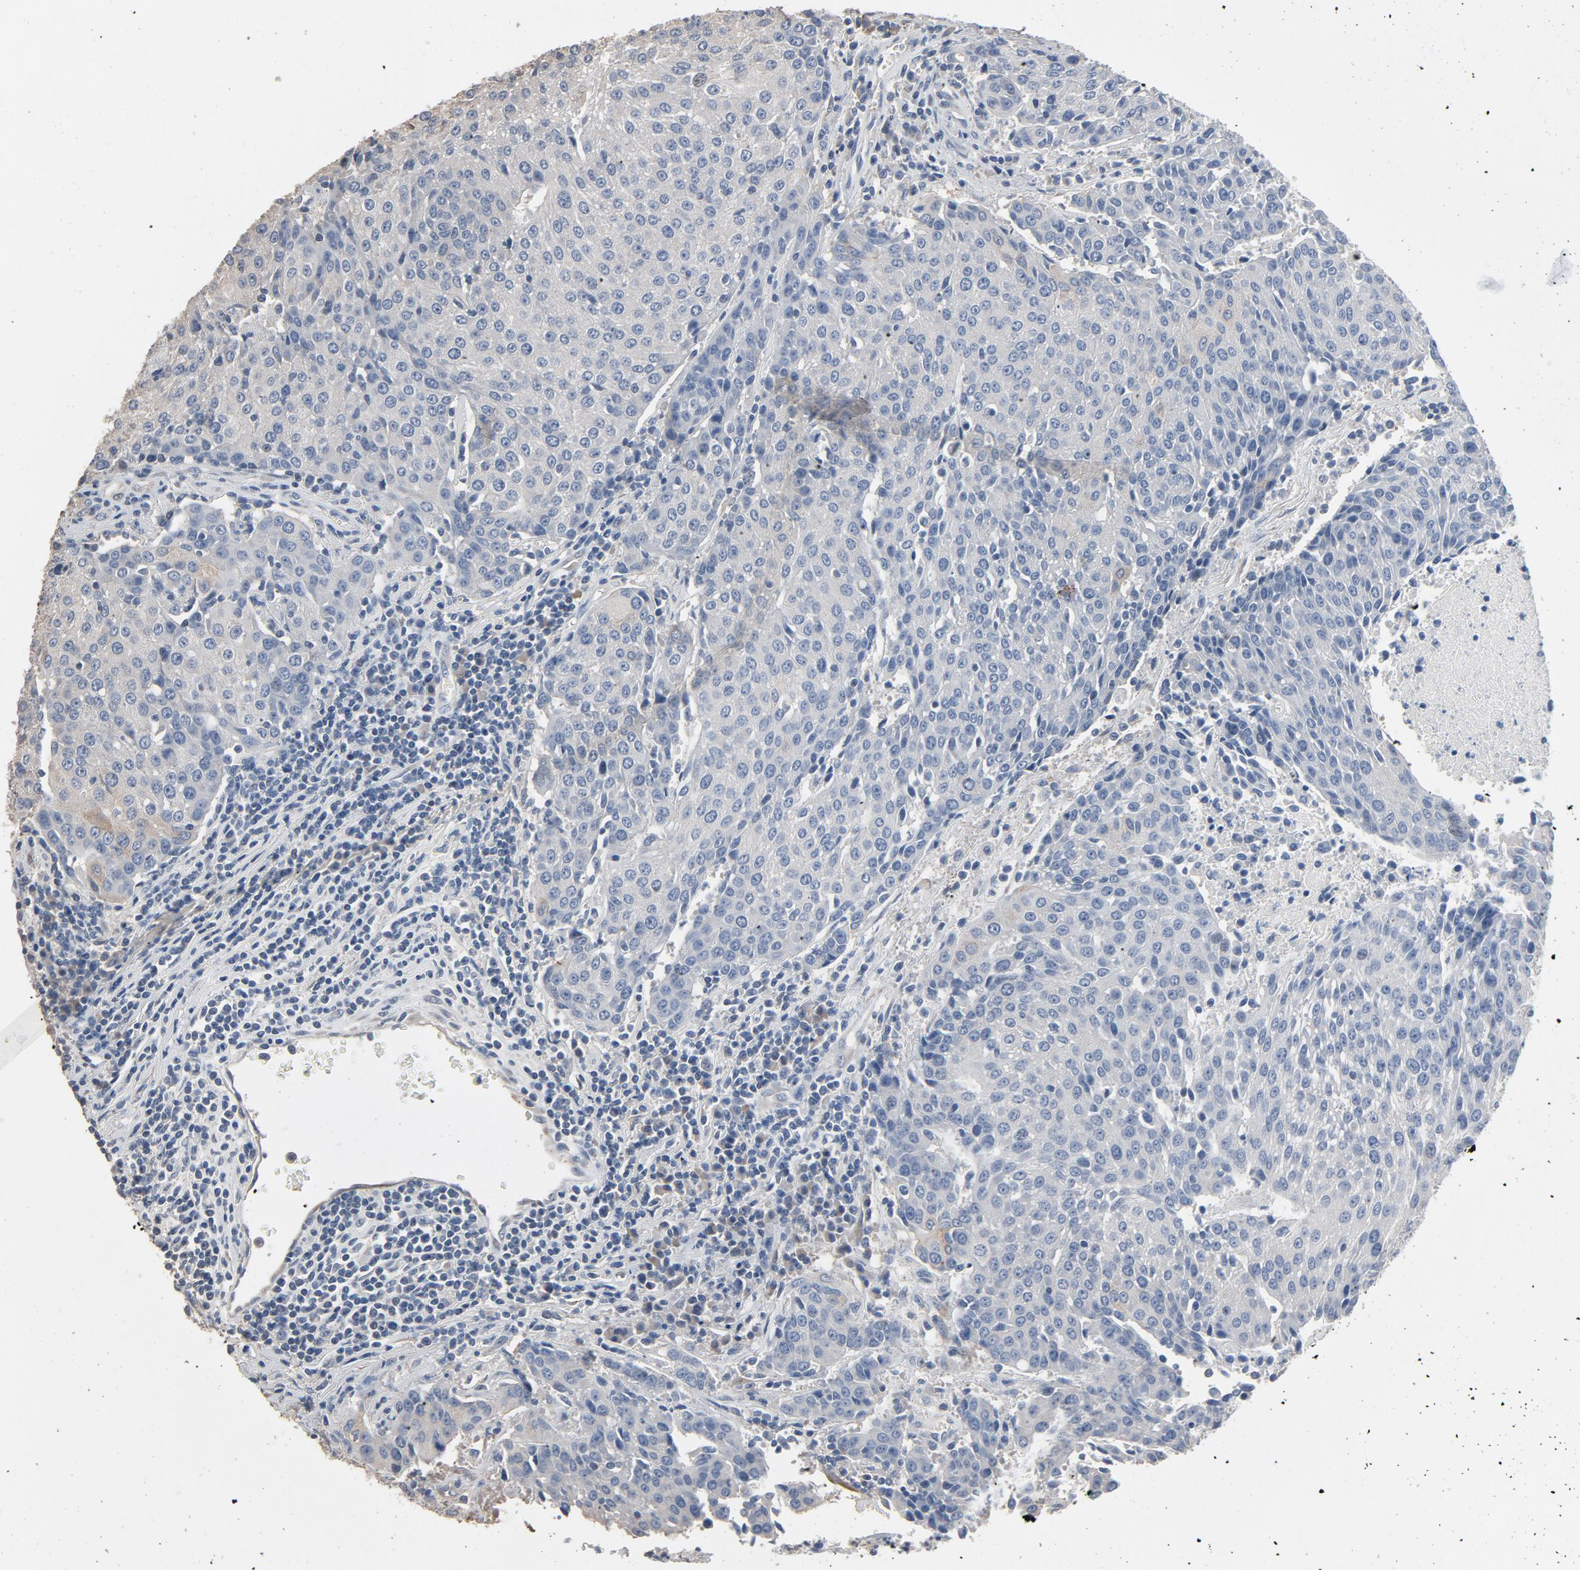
{"staining": {"intensity": "negative", "quantity": "none", "location": "none"}, "tissue": "urothelial cancer", "cell_type": "Tumor cells", "image_type": "cancer", "snomed": [{"axis": "morphology", "description": "Urothelial carcinoma, High grade"}, {"axis": "topography", "description": "Urinary bladder"}], "caption": "High-grade urothelial carcinoma stained for a protein using IHC displays no positivity tumor cells.", "gene": "SOX6", "patient": {"sex": "female", "age": 85}}